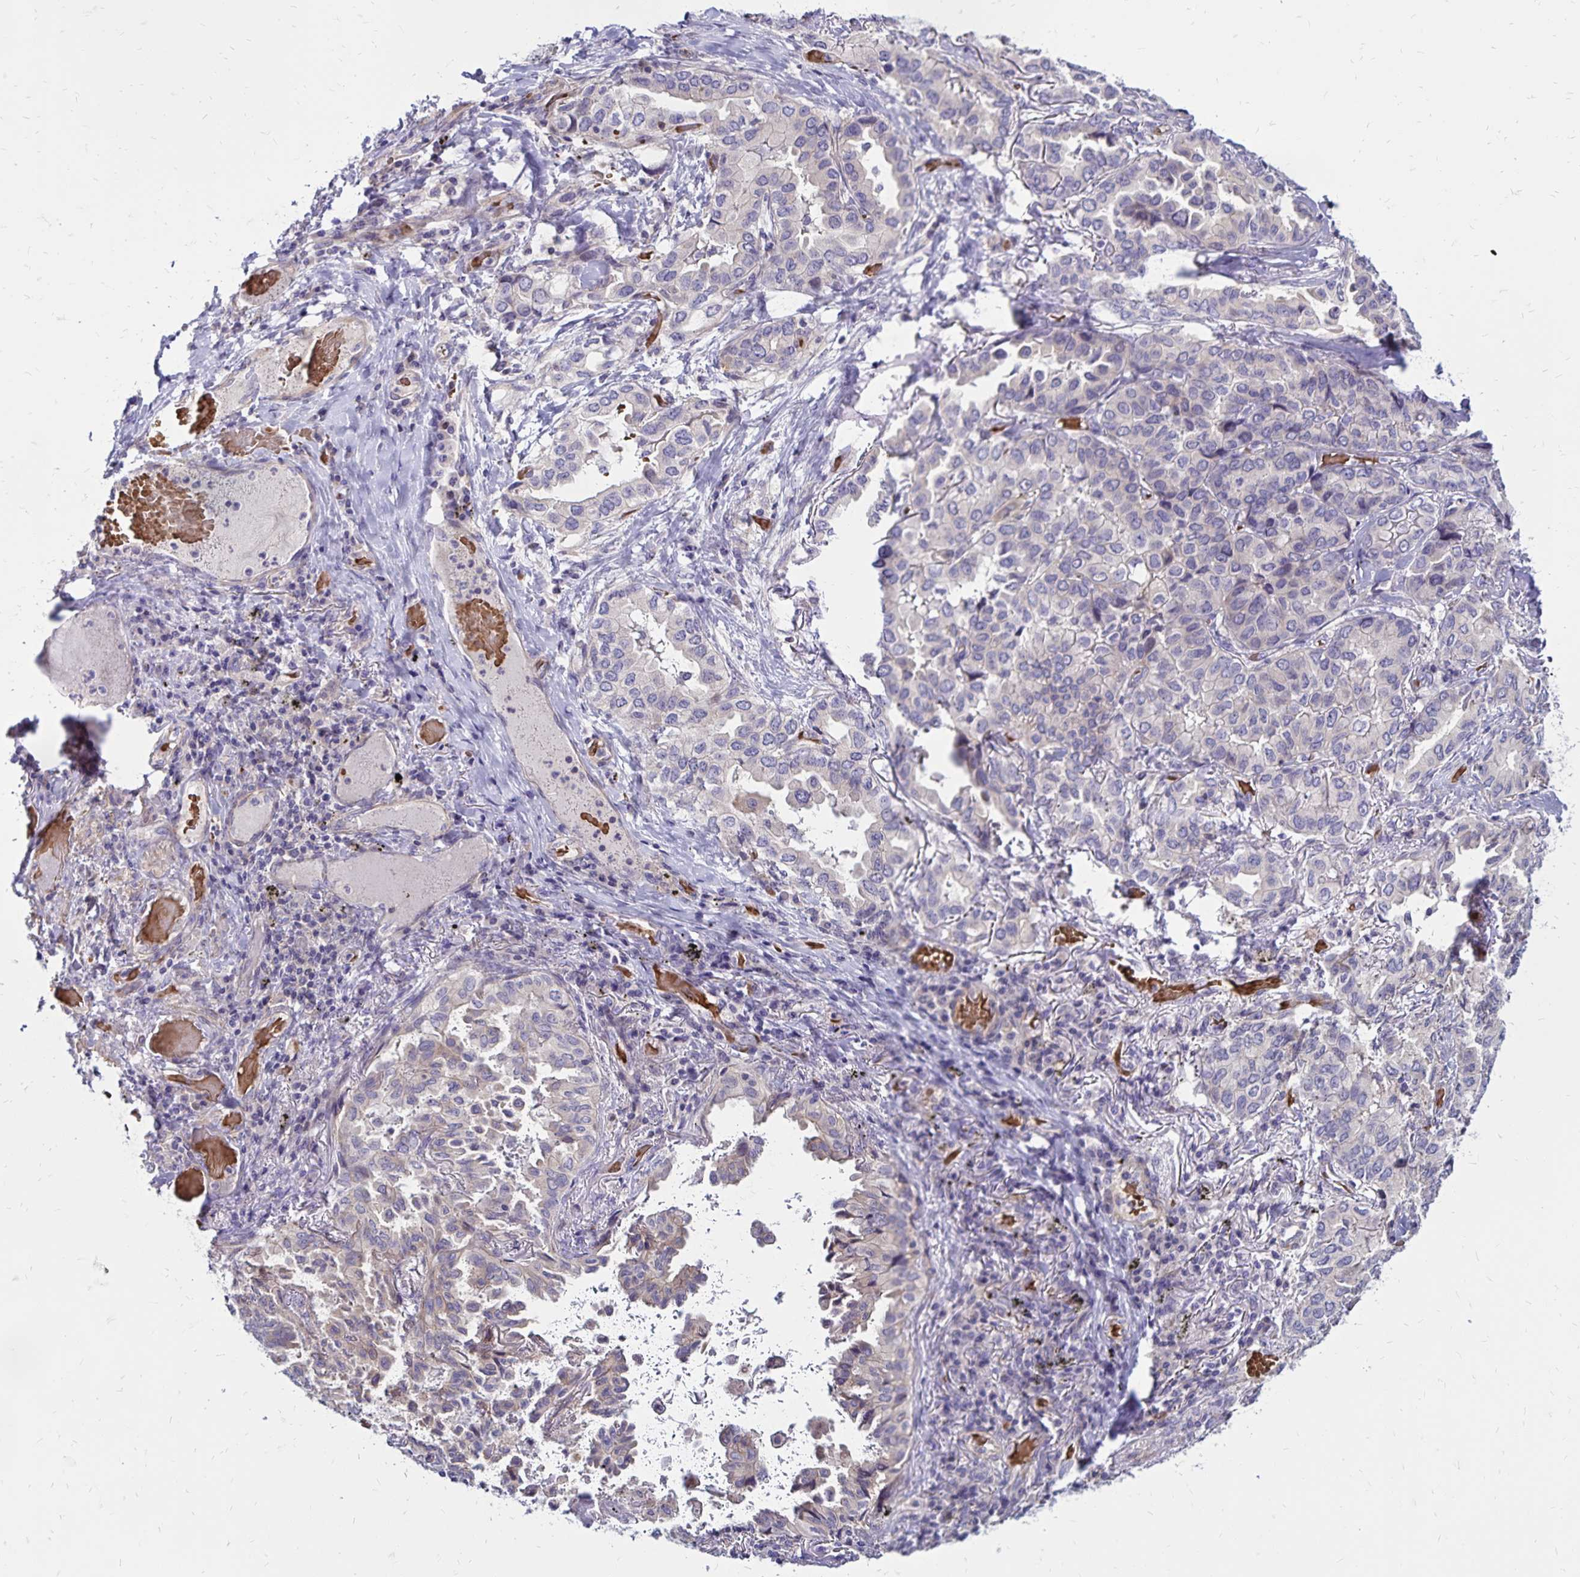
{"staining": {"intensity": "negative", "quantity": "none", "location": "none"}, "tissue": "lung cancer", "cell_type": "Tumor cells", "image_type": "cancer", "snomed": [{"axis": "morphology", "description": "Aneuploidy"}, {"axis": "morphology", "description": "Adenocarcinoma, NOS"}, {"axis": "morphology", "description": "Adenocarcinoma, metastatic, NOS"}, {"axis": "topography", "description": "Lymph node"}, {"axis": "topography", "description": "Lung"}], "caption": "Tumor cells show no significant protein staining in lung adenocarcinoma.", "gene": "FSD1", "patient": {"sex": "female", "age": 48}}